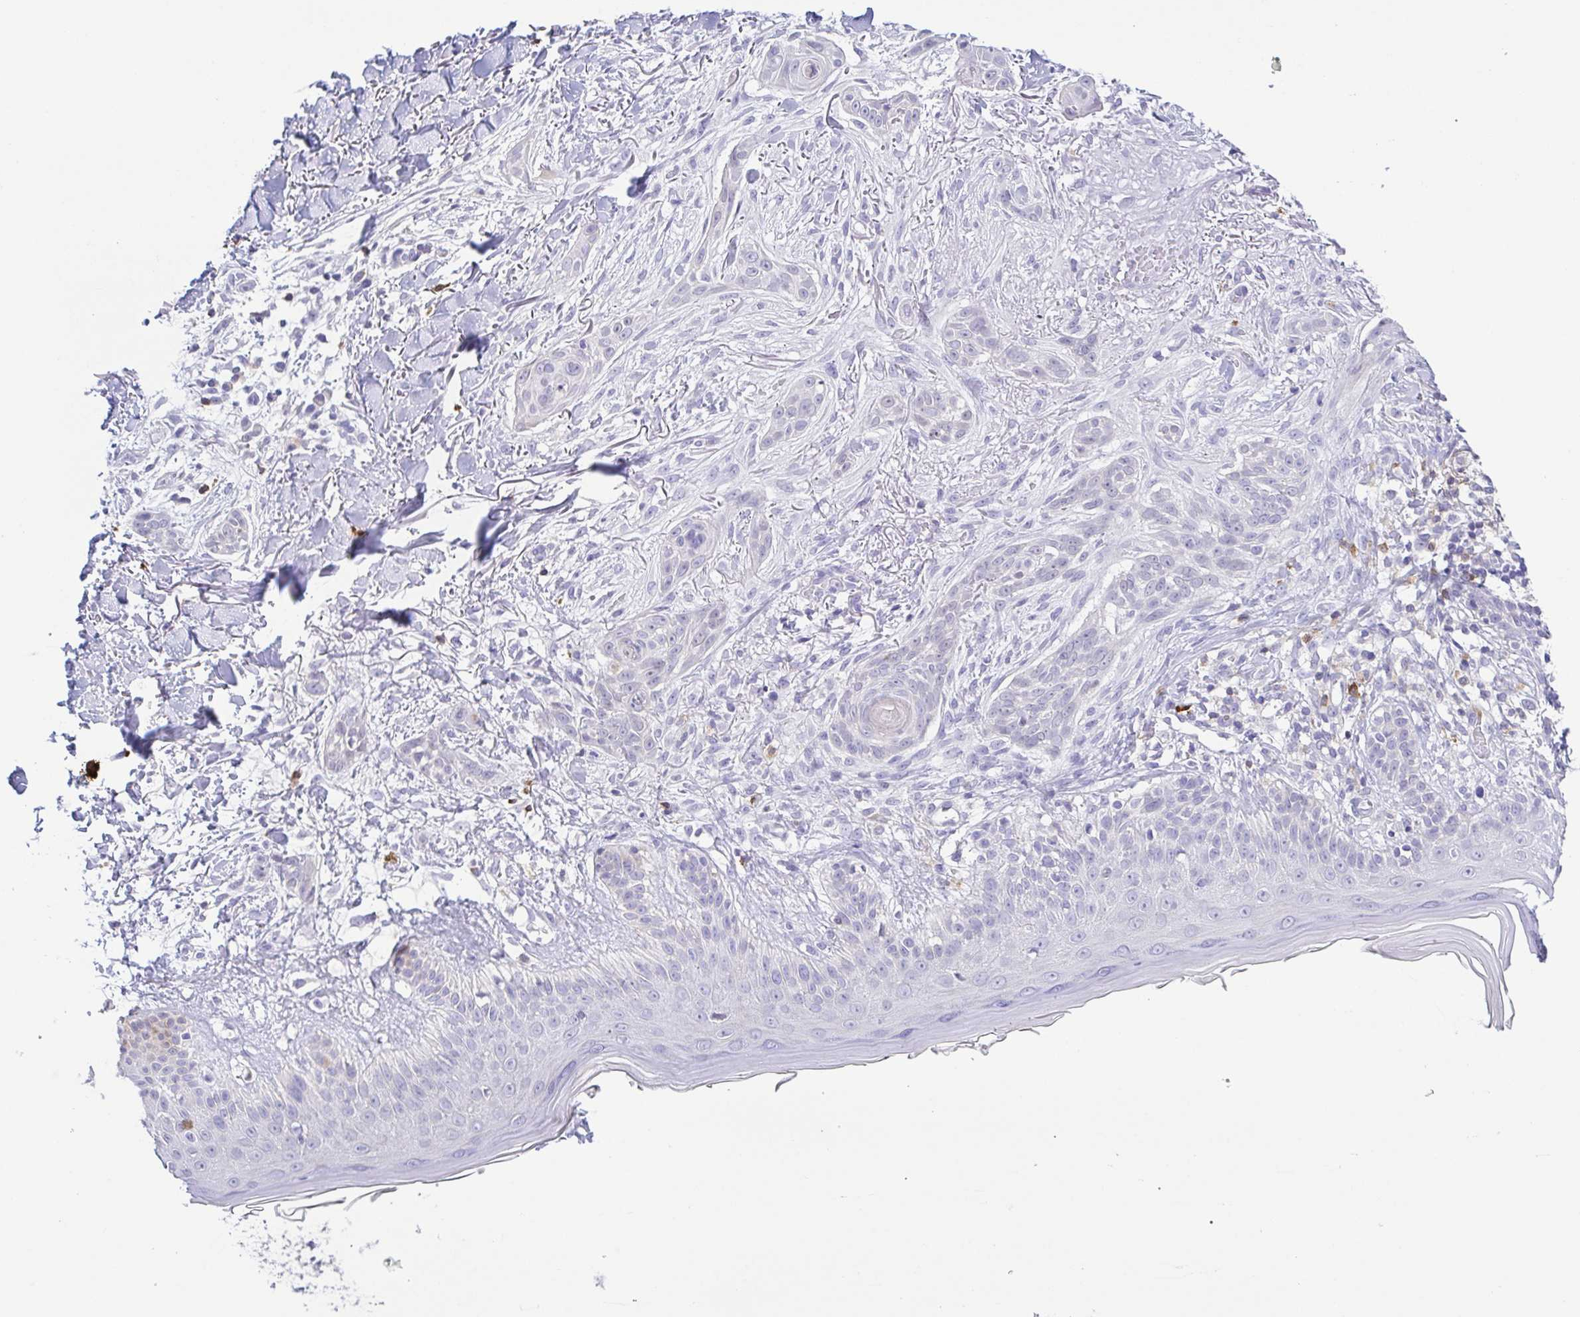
{"staining": {"intensity": "negative", "quantity": "none", "location": "none"}, "tissue": "skin cancer", "cell_type": "Tumor cells", "image_type": "cancer", "snomed": [{"axis": "morphology", "description": "Basal cell carcinoma"}, {"axis": "morphology", "description": "BCC, high aggressive"}, {"axis": "topography", "description": "Skin"}], "caption": "Immunohistochemistry histopathology image of skin cancer stained for a protein (brown), which demonstrates no positivity in tumor cells.", "gene": "PGLYRP1", "patient": {"sex": "male", "age": 64}}